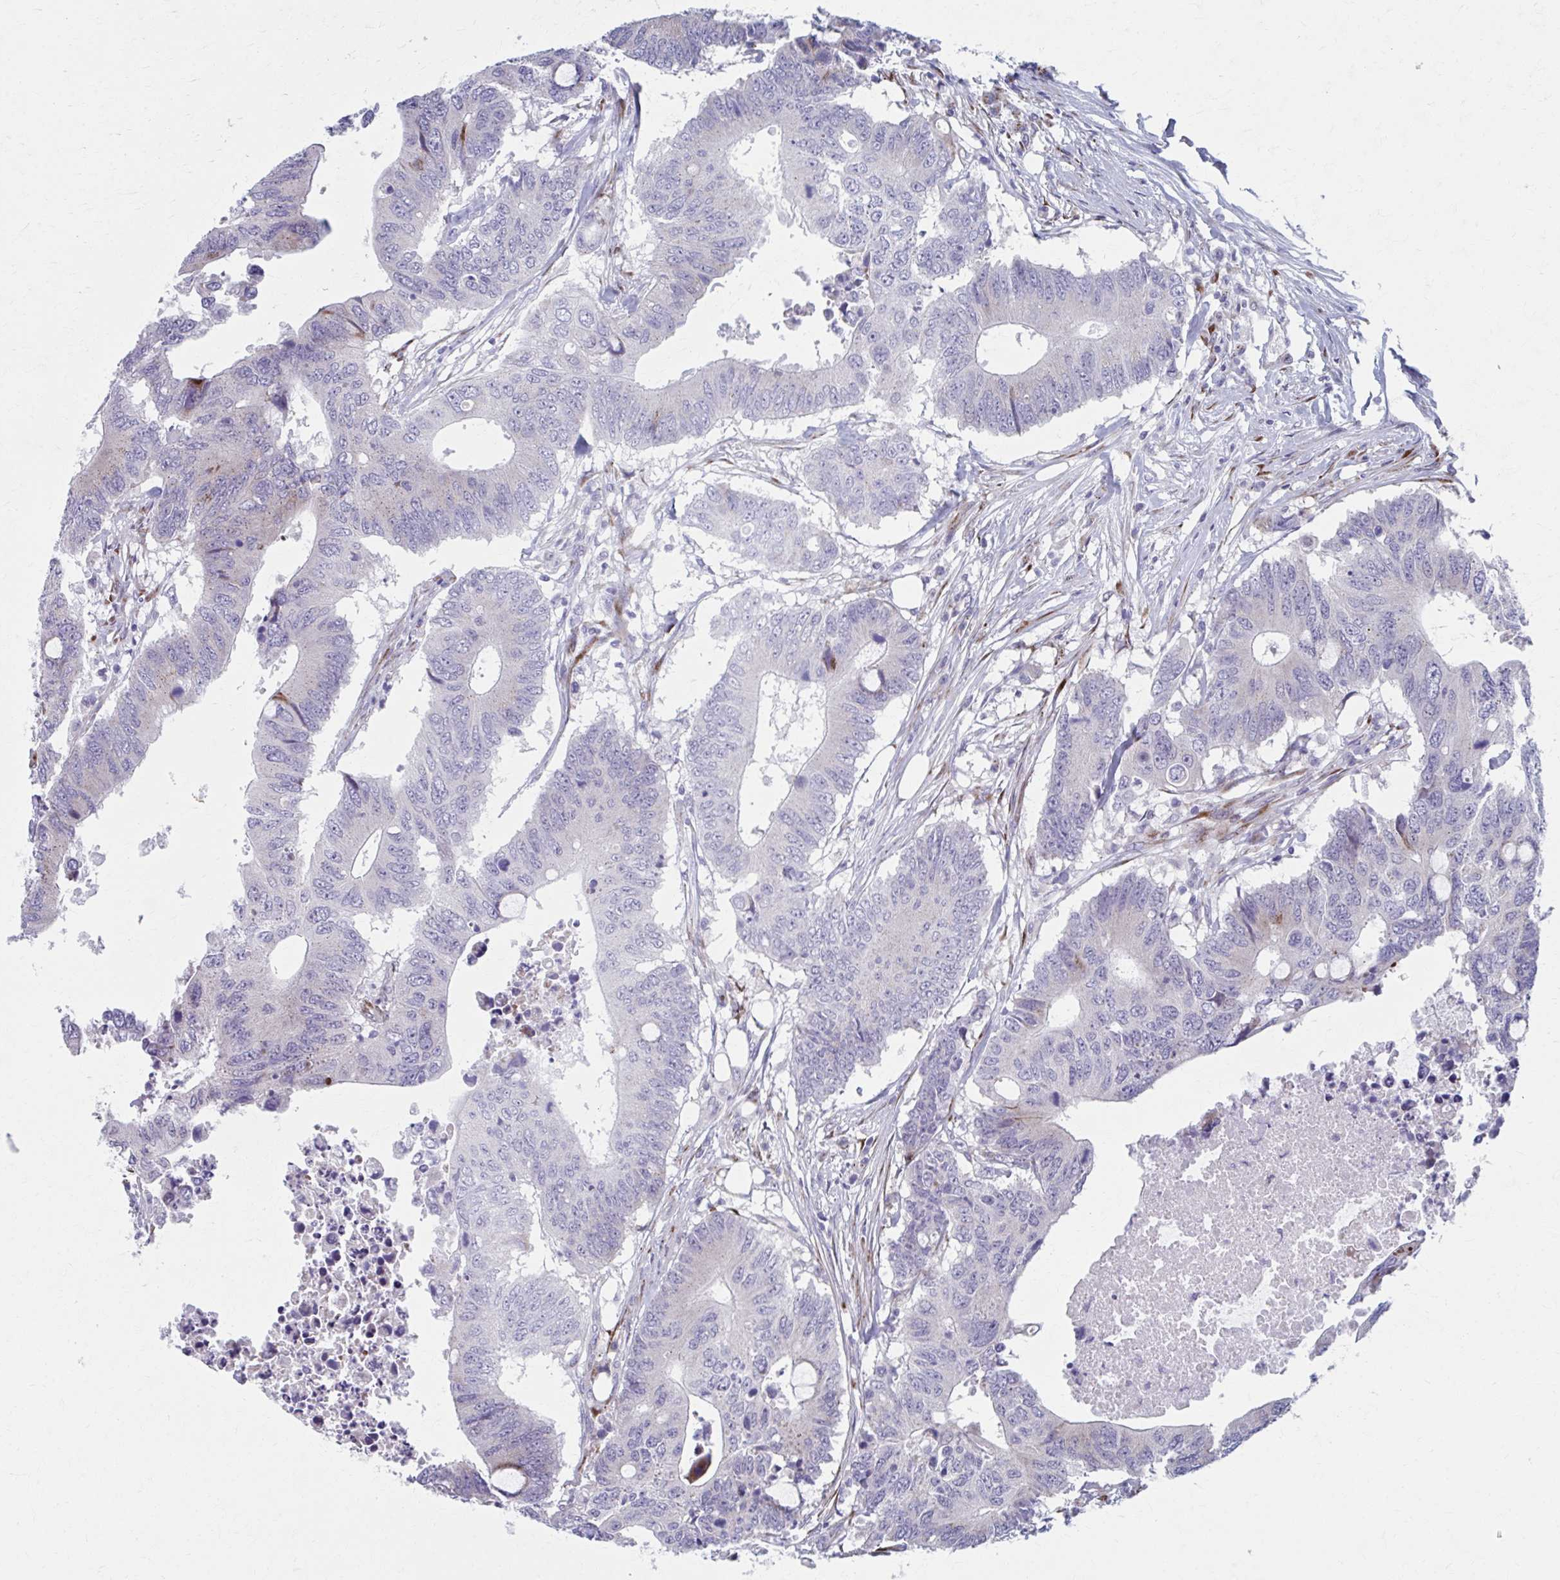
{"staining": {"intensity": "negative", "quantity": "none", "location": "none"}, "tissue": "colorectal cancer", "cell_type": "Tumor cells", "image_type": "cancer", "snomed": [{"axis": "morphology", "description": "Adenocarcinoma, NOS"}, {"axis": "topography", "description": "Colon"}], "caption": "Tumor cells are negative for protein expression in human colorectal cancer. (DAB (3,3'-diaminobenzidine) IHC with hematoxylin counter stain).", "gene": "OLFM2", "patient": {"sex": "male", "age": 71}}